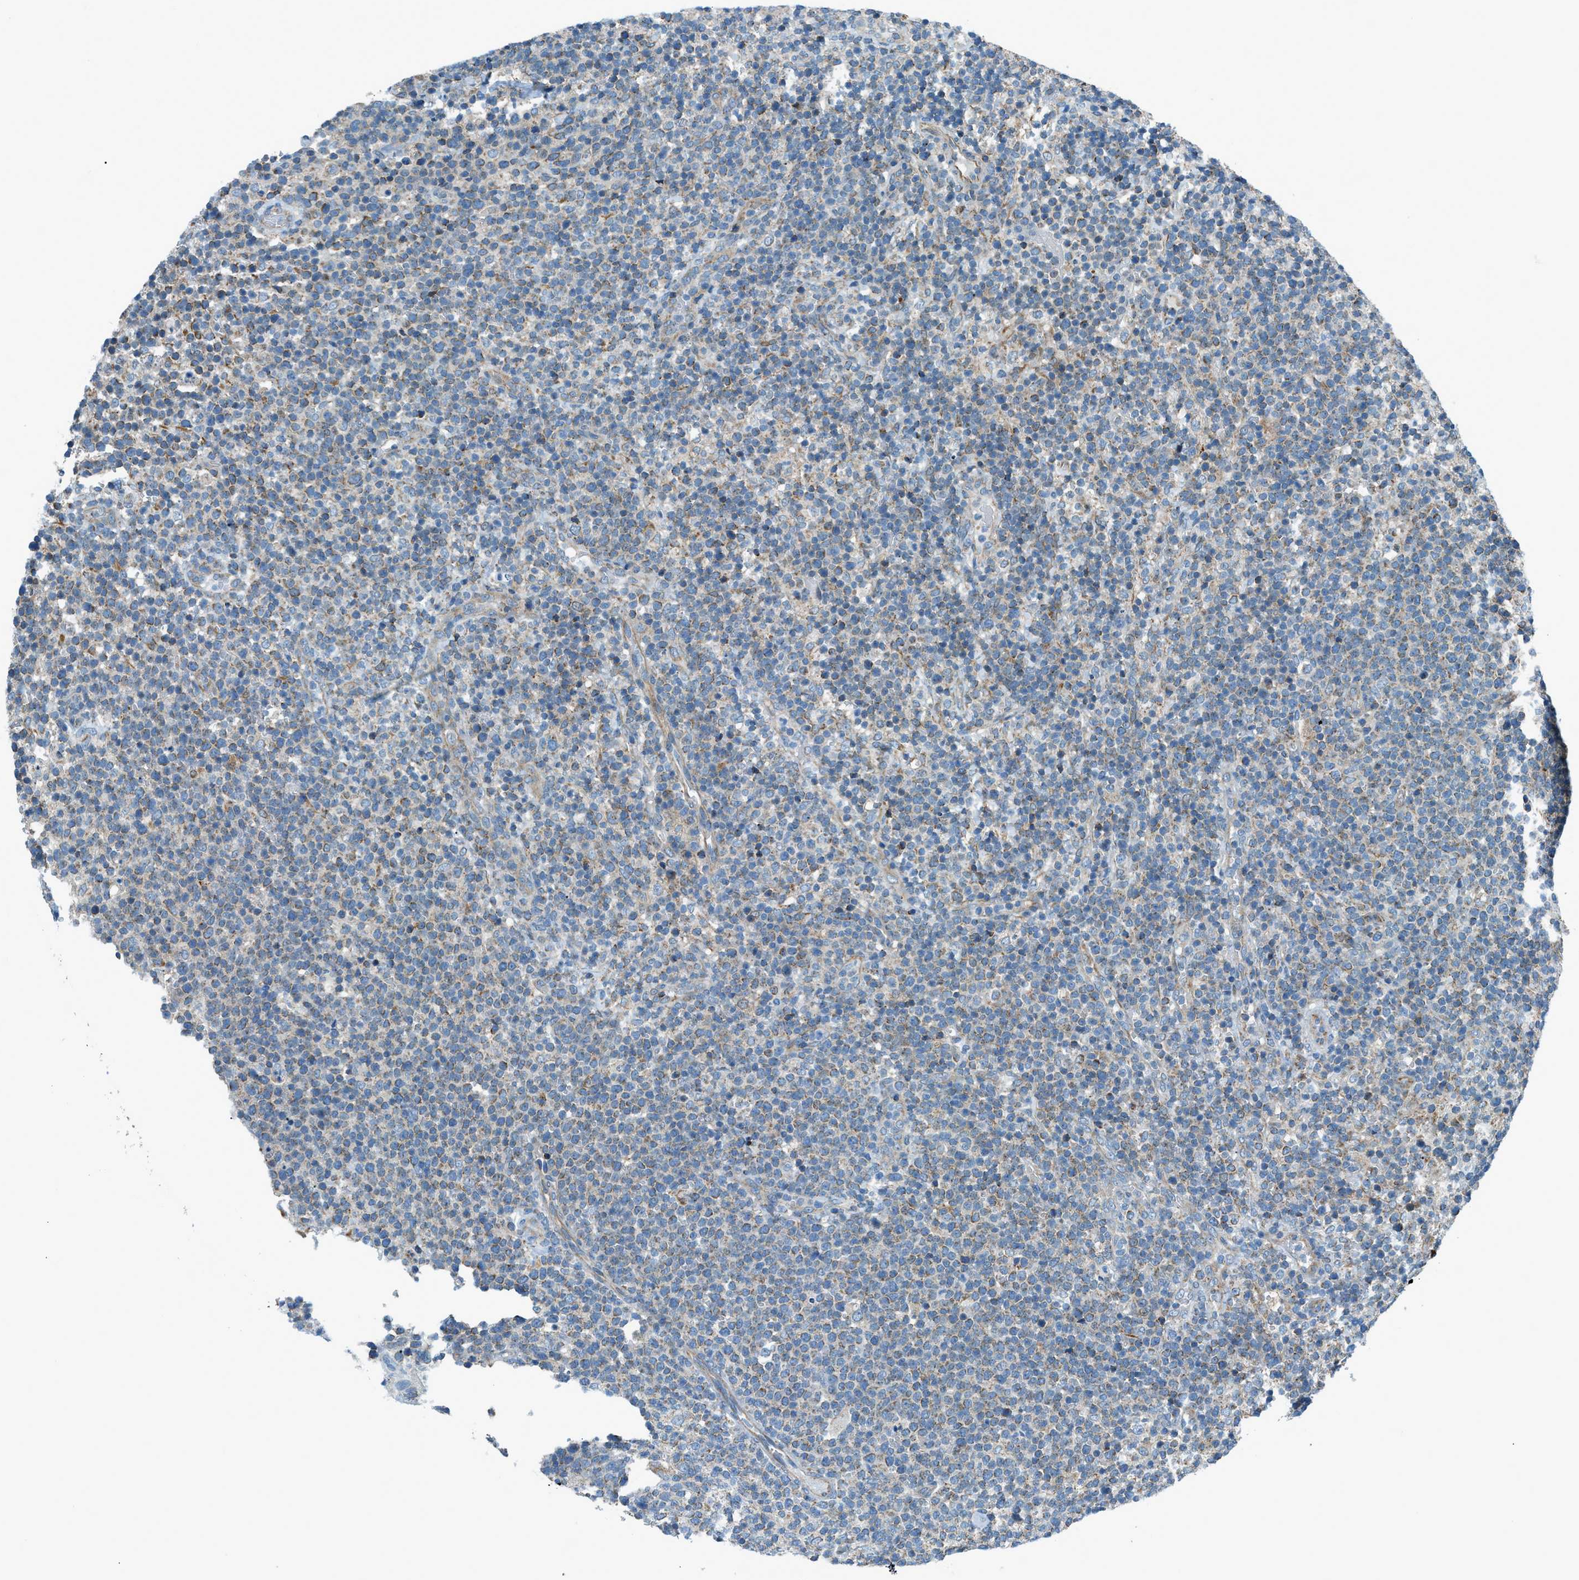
{"staining": {"intensity": "negative", "quantity": "none", "location": "none"}, "tissue": "lymphoma", "cell_type": "Tumor cells", "image_type": "cancer", "snomed": [{"axis": "morphology", "description": "Malignant lymphoma, non-Hodgkin's type, High grade"}, {"axis": "topography", "description": "Lymph node"}], "caption": "The image reveals no significant staining in tumor cells of lymphoma. (IHC, brightfield microscopy, high magnification).", "gene": "PIGG", "patient": {"sex": "male", "age": 61}}